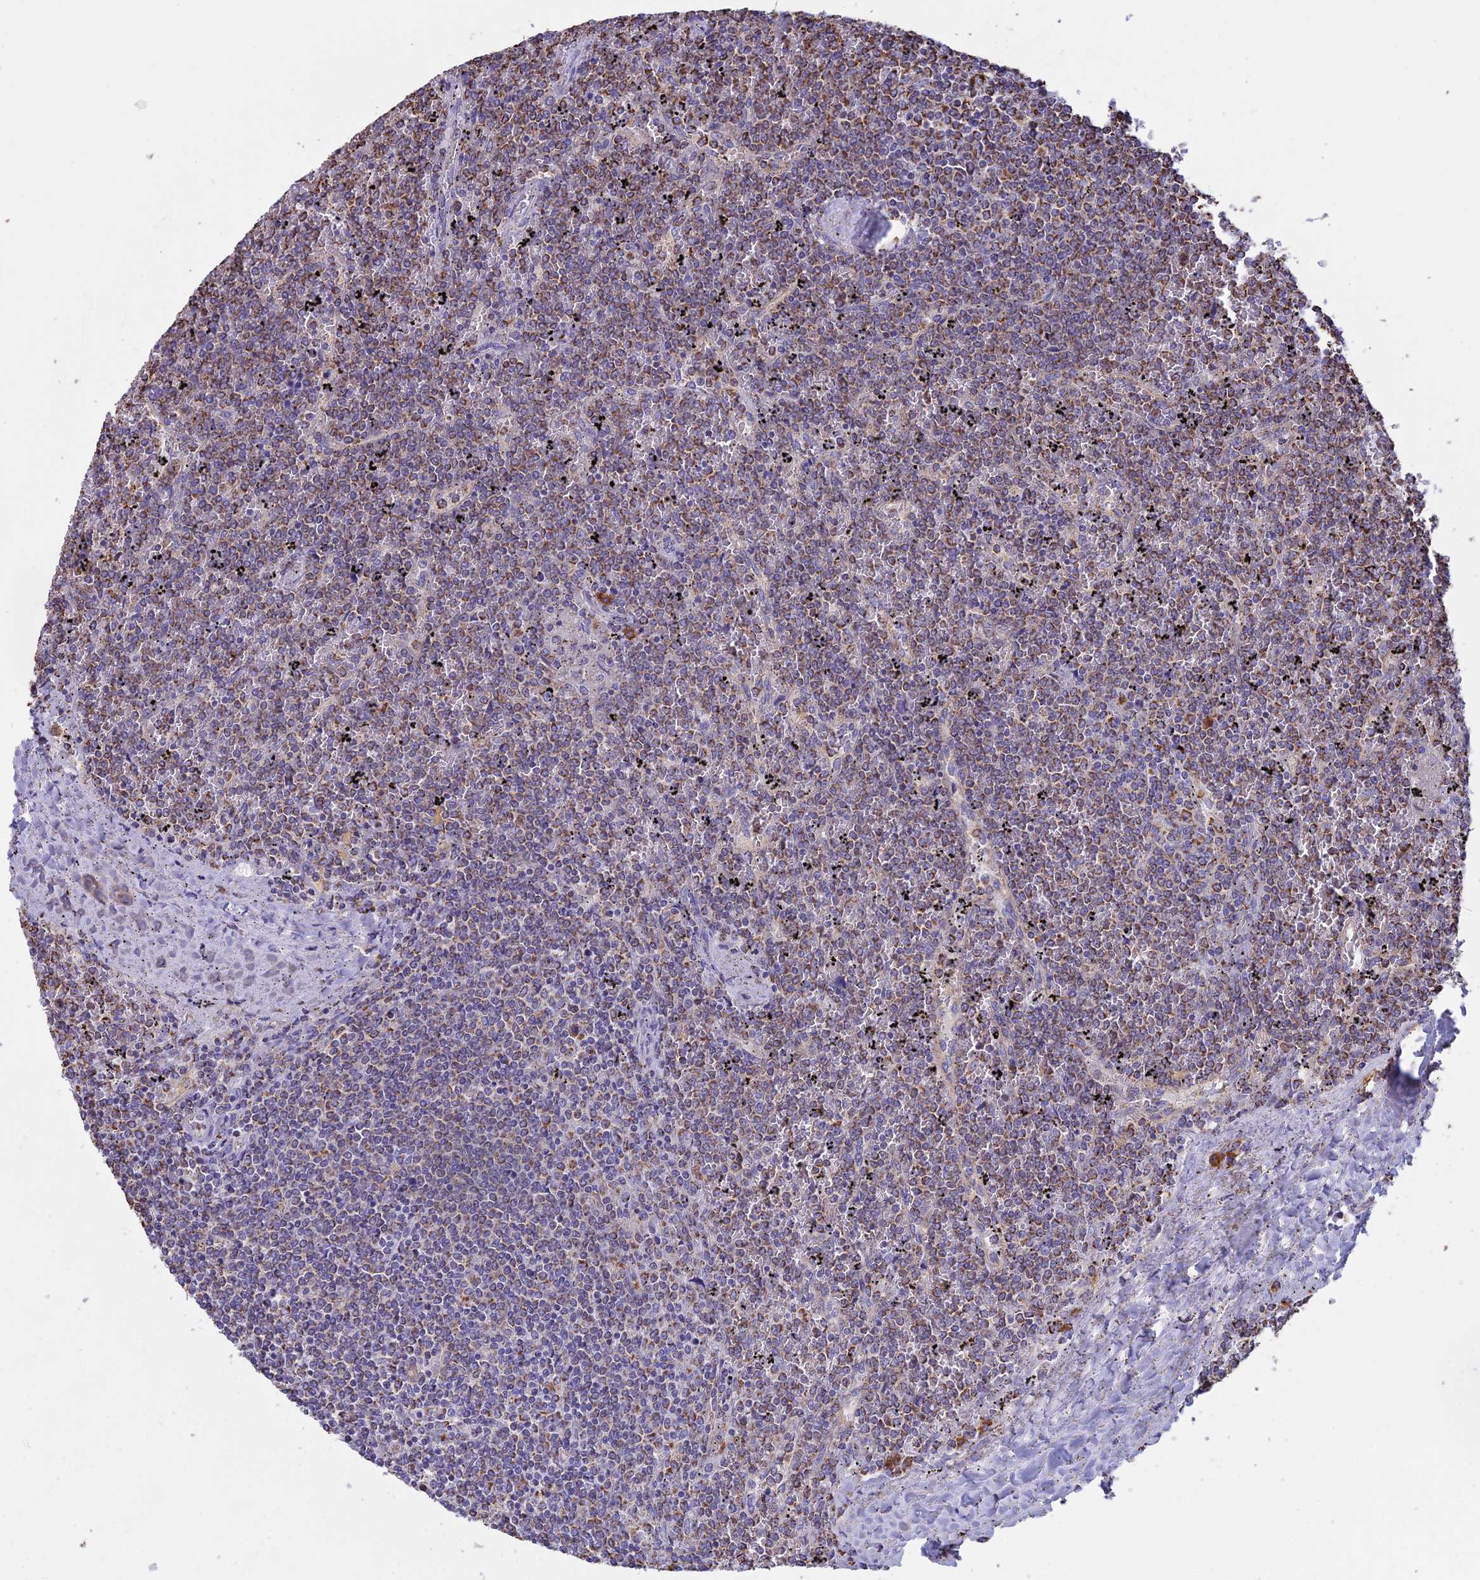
{"staining": {"intensity": "moderate", "quantity": "25%-75%", "location": "cytoplasmic/membranous"}, "tissue": "lymphoma", "cell_type": "Tumor cells", "image_type": "cancer", "snomed": [{"axis": "morphology", "description": "Malignant lymphoma, non-Hodgkin's type, Low grade"}, {"axis": "topography", "description": "Spleen"}], "caption": "The histopathology image reveals staining of malignant lymphoma, non-Hodgkin's type (low-grade), revealing moderate cytoplasmic/membranous protein expression (brown color) within tumor cells. (DAB (3,3'-diaminobenzidine) = brown stain, brightfield microscopy at high magnification).", "gene": "OR2W3", "patient": {"sex": "female", "age": 19}}